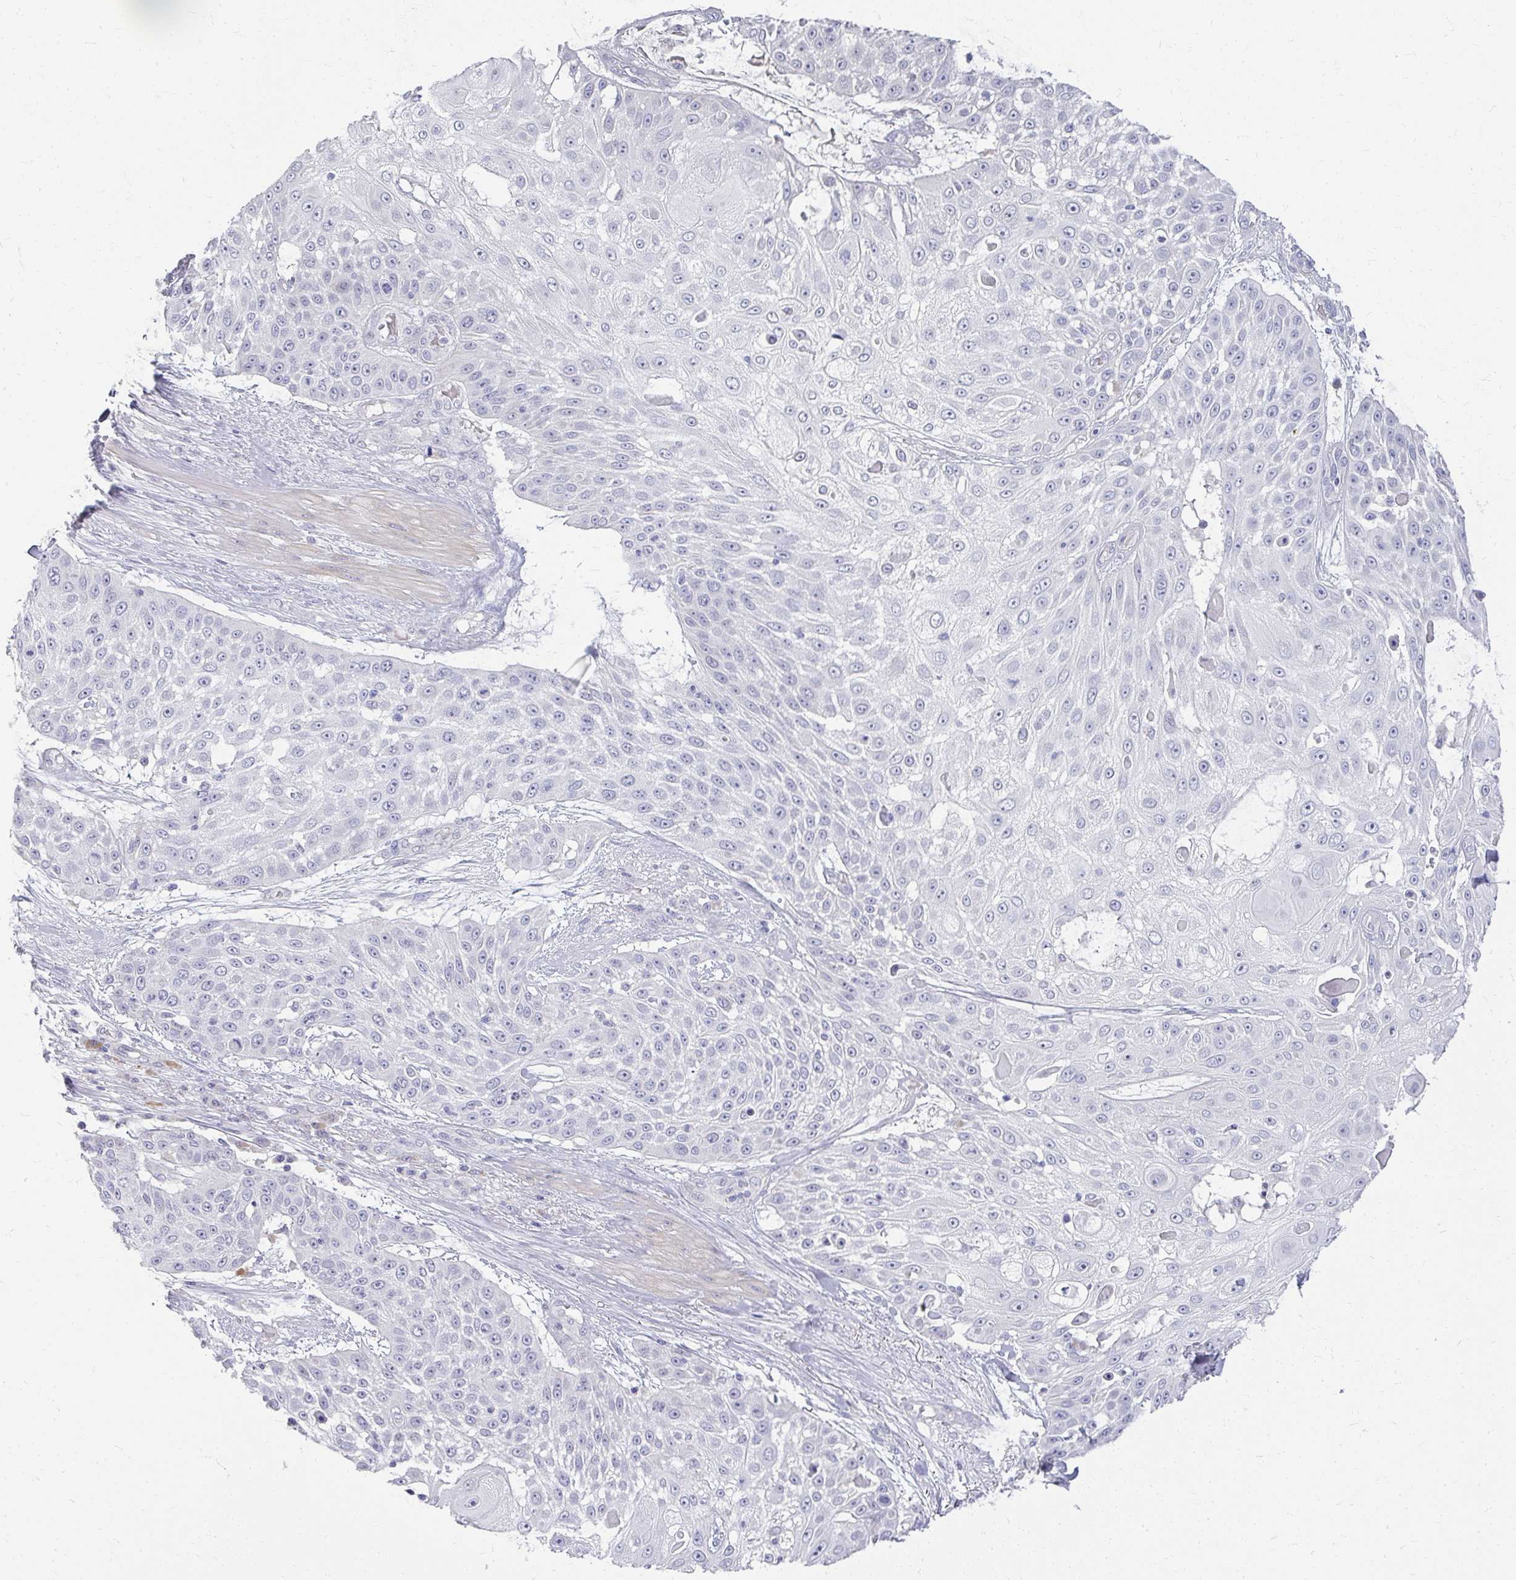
{"staining": {"intensity": "negative", "quantity": "none", "location": "none"}, "tissue": "skin cancer", "cell_type": "Tumor cells", "image_type": "cancer", "snomed": [{"axis": "morphology", "description": "Squamous cell carcinoma, NOS"}, {"axis": "topography", "description": "Skin"}], "caption": "The histopathology image demonstrates no staining of tumor cells in skin cancer (squamous cell carcinoma).", "gene": "TEX33", "patient": {"sex": "female", "age": 86}}